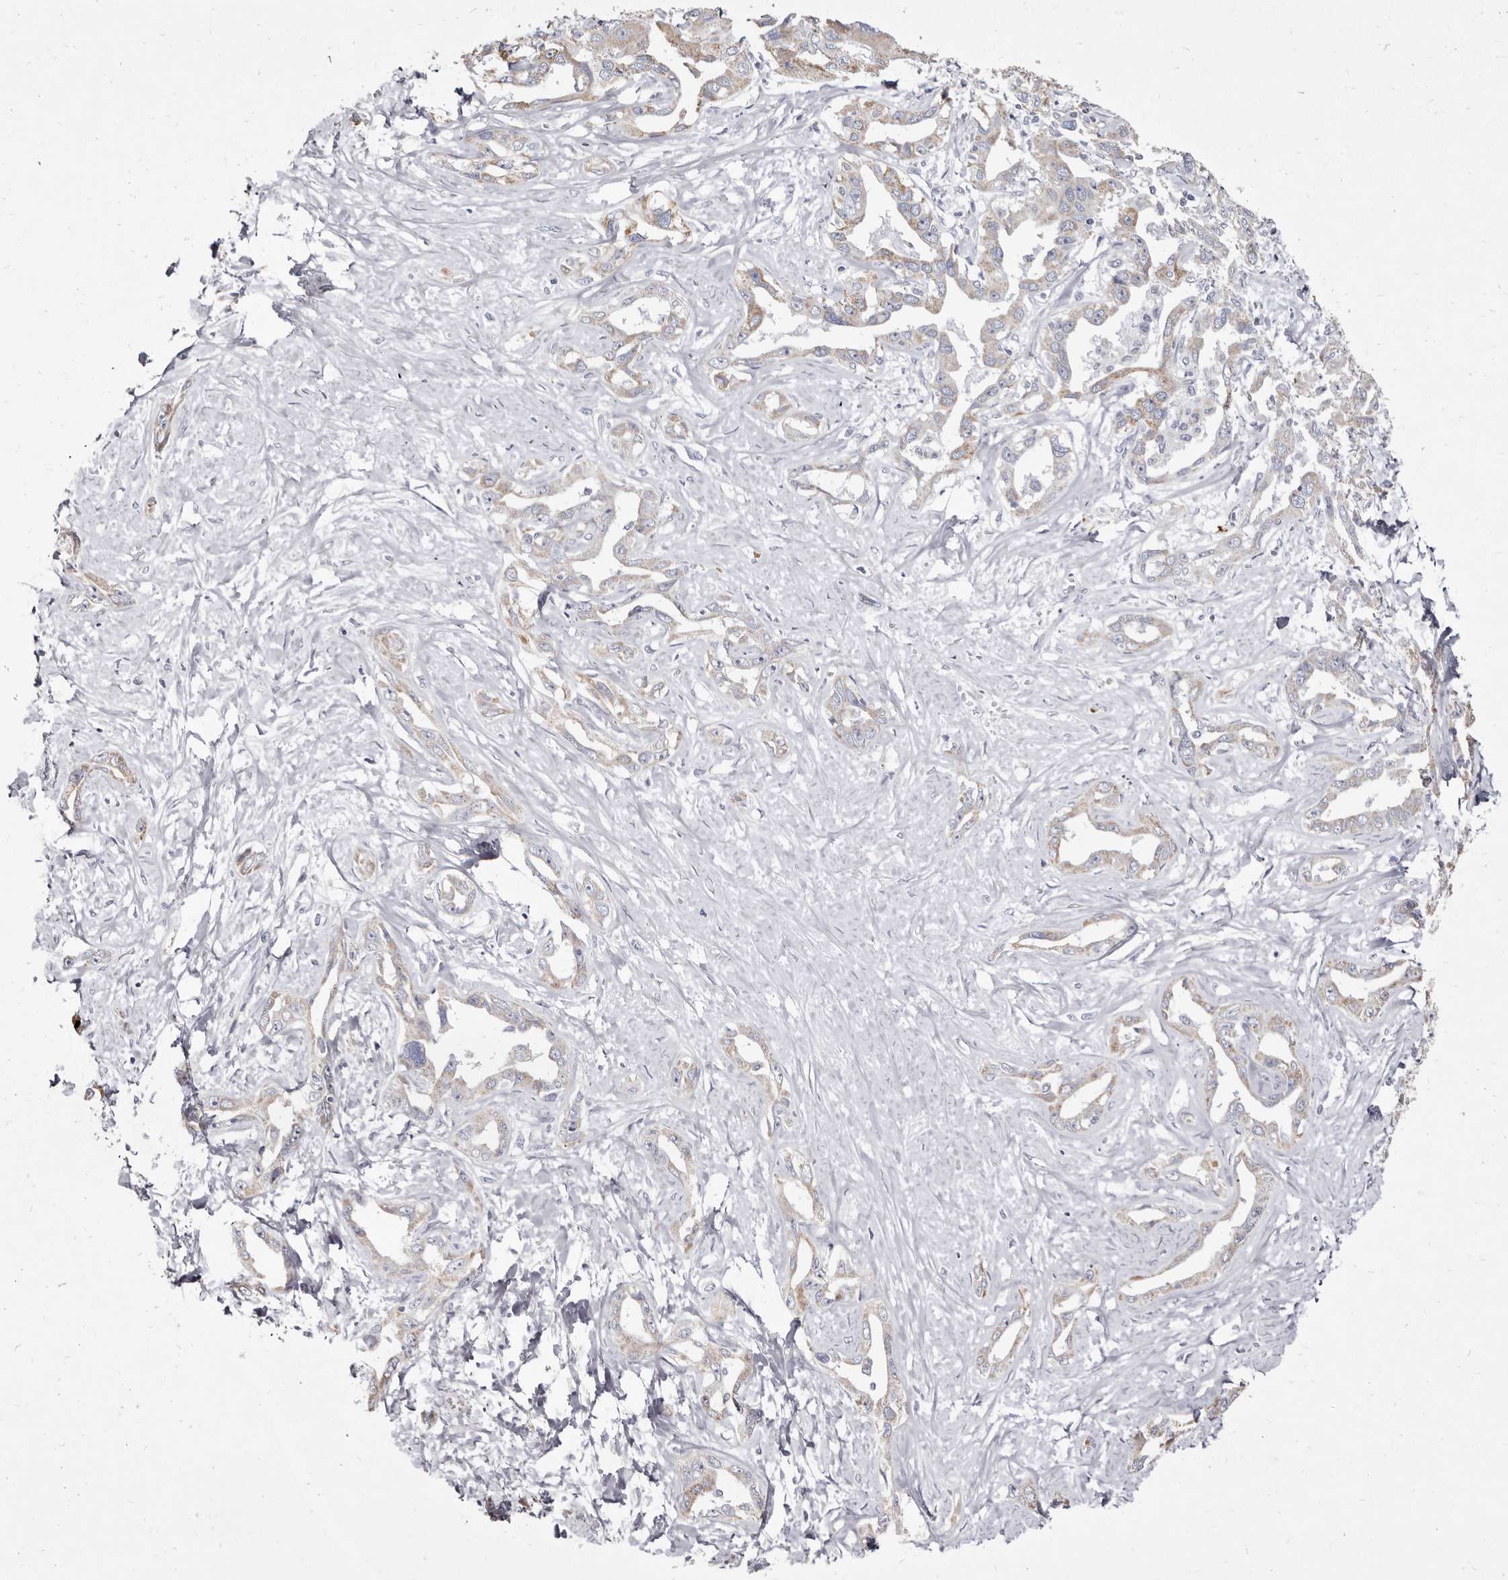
{"staining": {"intensity": "weak", "quantity": ">75%", "location": "cytoplasmic/membranous"}, "tissue": "liver cancer", "cell_type": "Tumor cells", "image_type": "cancer", "snomed": [{"axis": "morphology", "description": "Cholangiocarcinoma"}, {"axis": "topography", "description": "Liver"}], "caption": "Protein analysis of liver cancer tissue displays weak cytoplasmic/membranous positivity in about >75% of tumor cells.", "gene": "CYP2E1", "patient": {"sex": "male", "age": 59}}